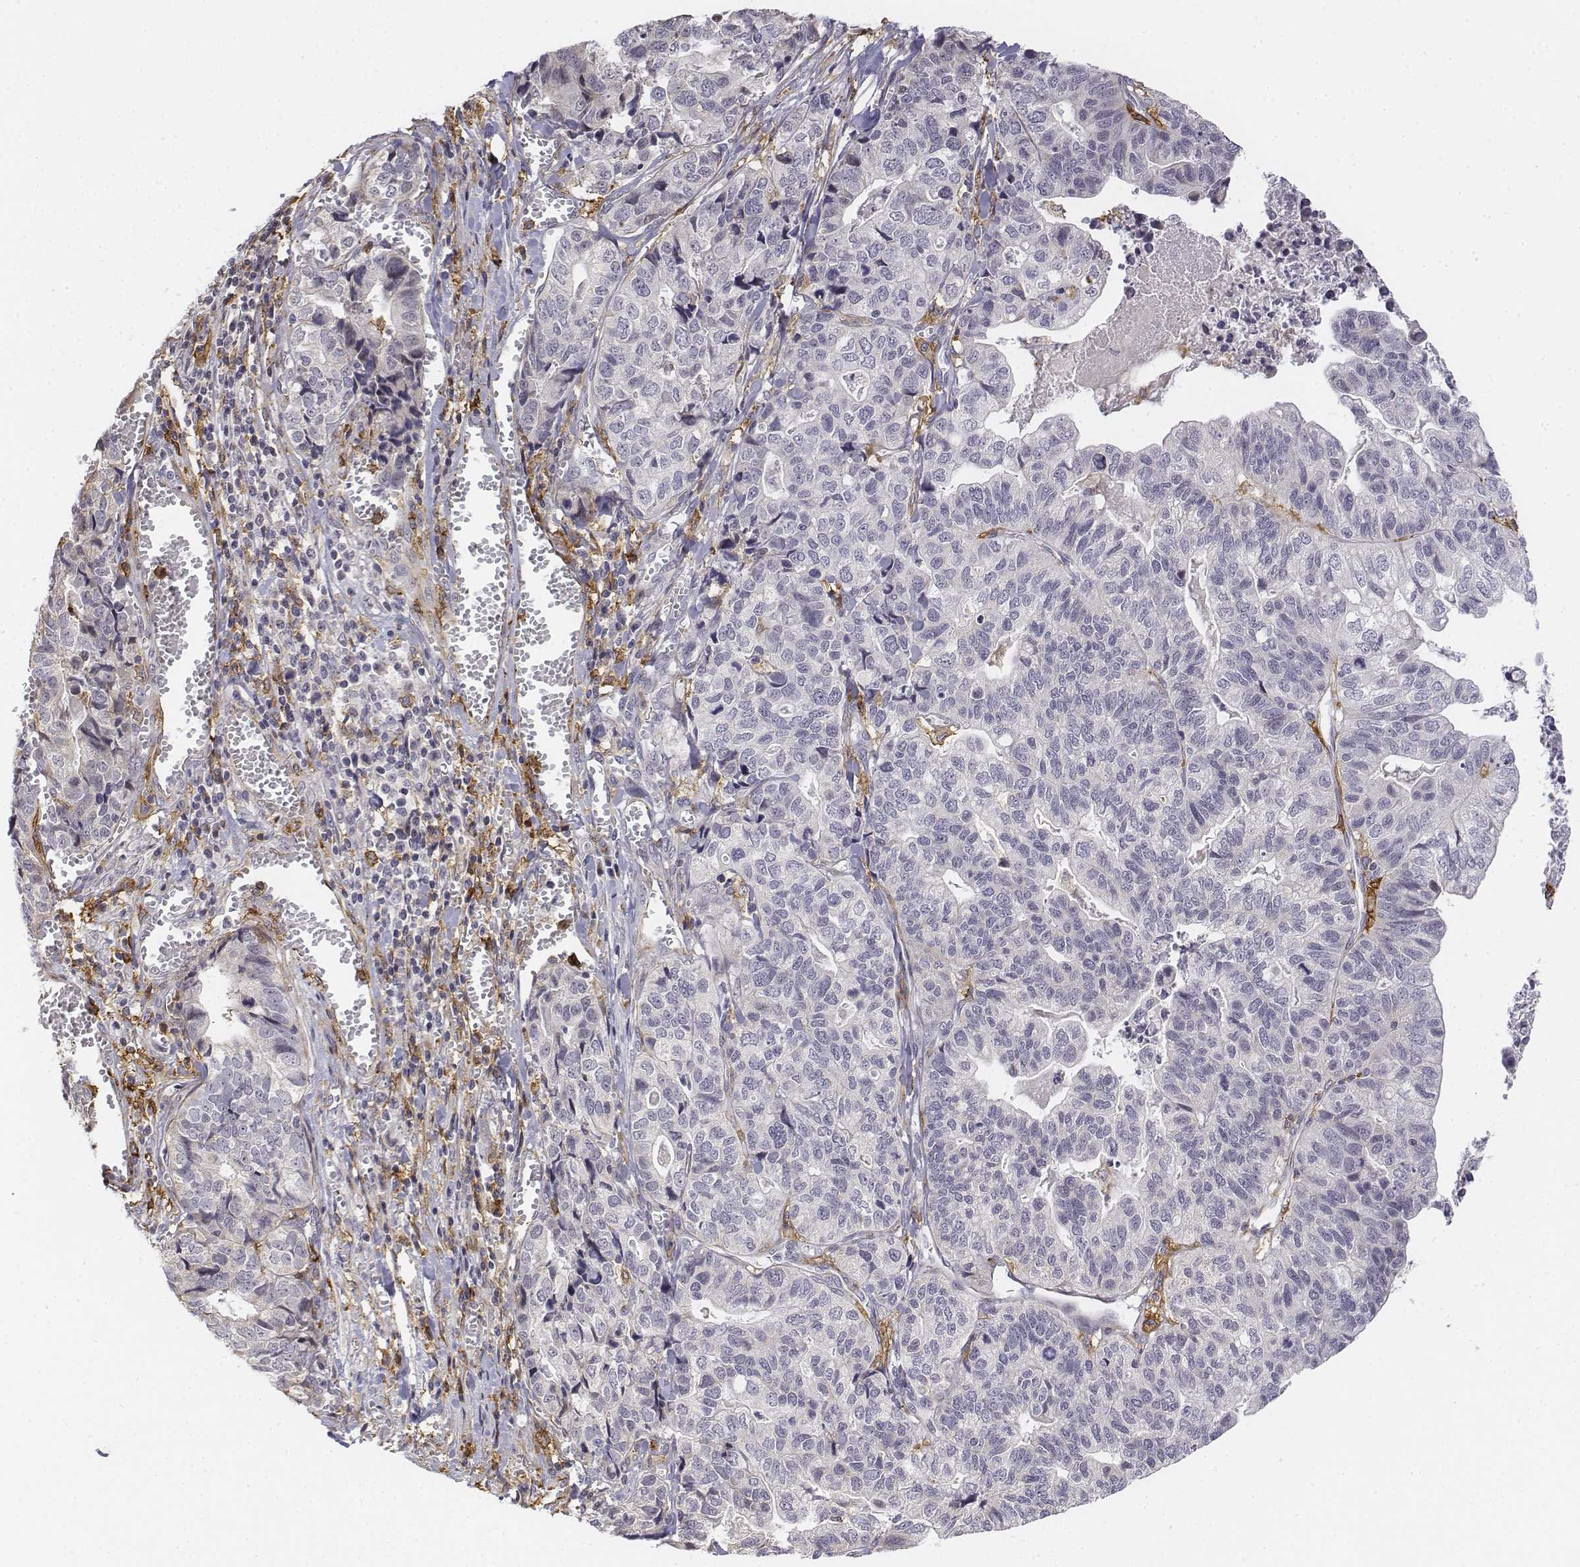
{"staining": {"intensity": "negative", "quantity": "none", "location": "none"}, "tissue": "stomach cancer", "cell_type": "Tumor cells", "image_type": "cancer", "snomed": [{"axis": "morphology", "description": "Adenocarcinoma, NOS"}, {"axis": "topography", "description": "Stomach, upper"}], "caption": "Stomach adenocarcinoma was stained to show a protein in brown. There is no significant positivity in tumor cells. The staining was performed using DAB to visualize the protein expression in brown, while the nuclei were stained in blue with hematoxylin (Magnification: 20x).", "gene": "CD14", "patient": {"sex": "female", "age": 67}}